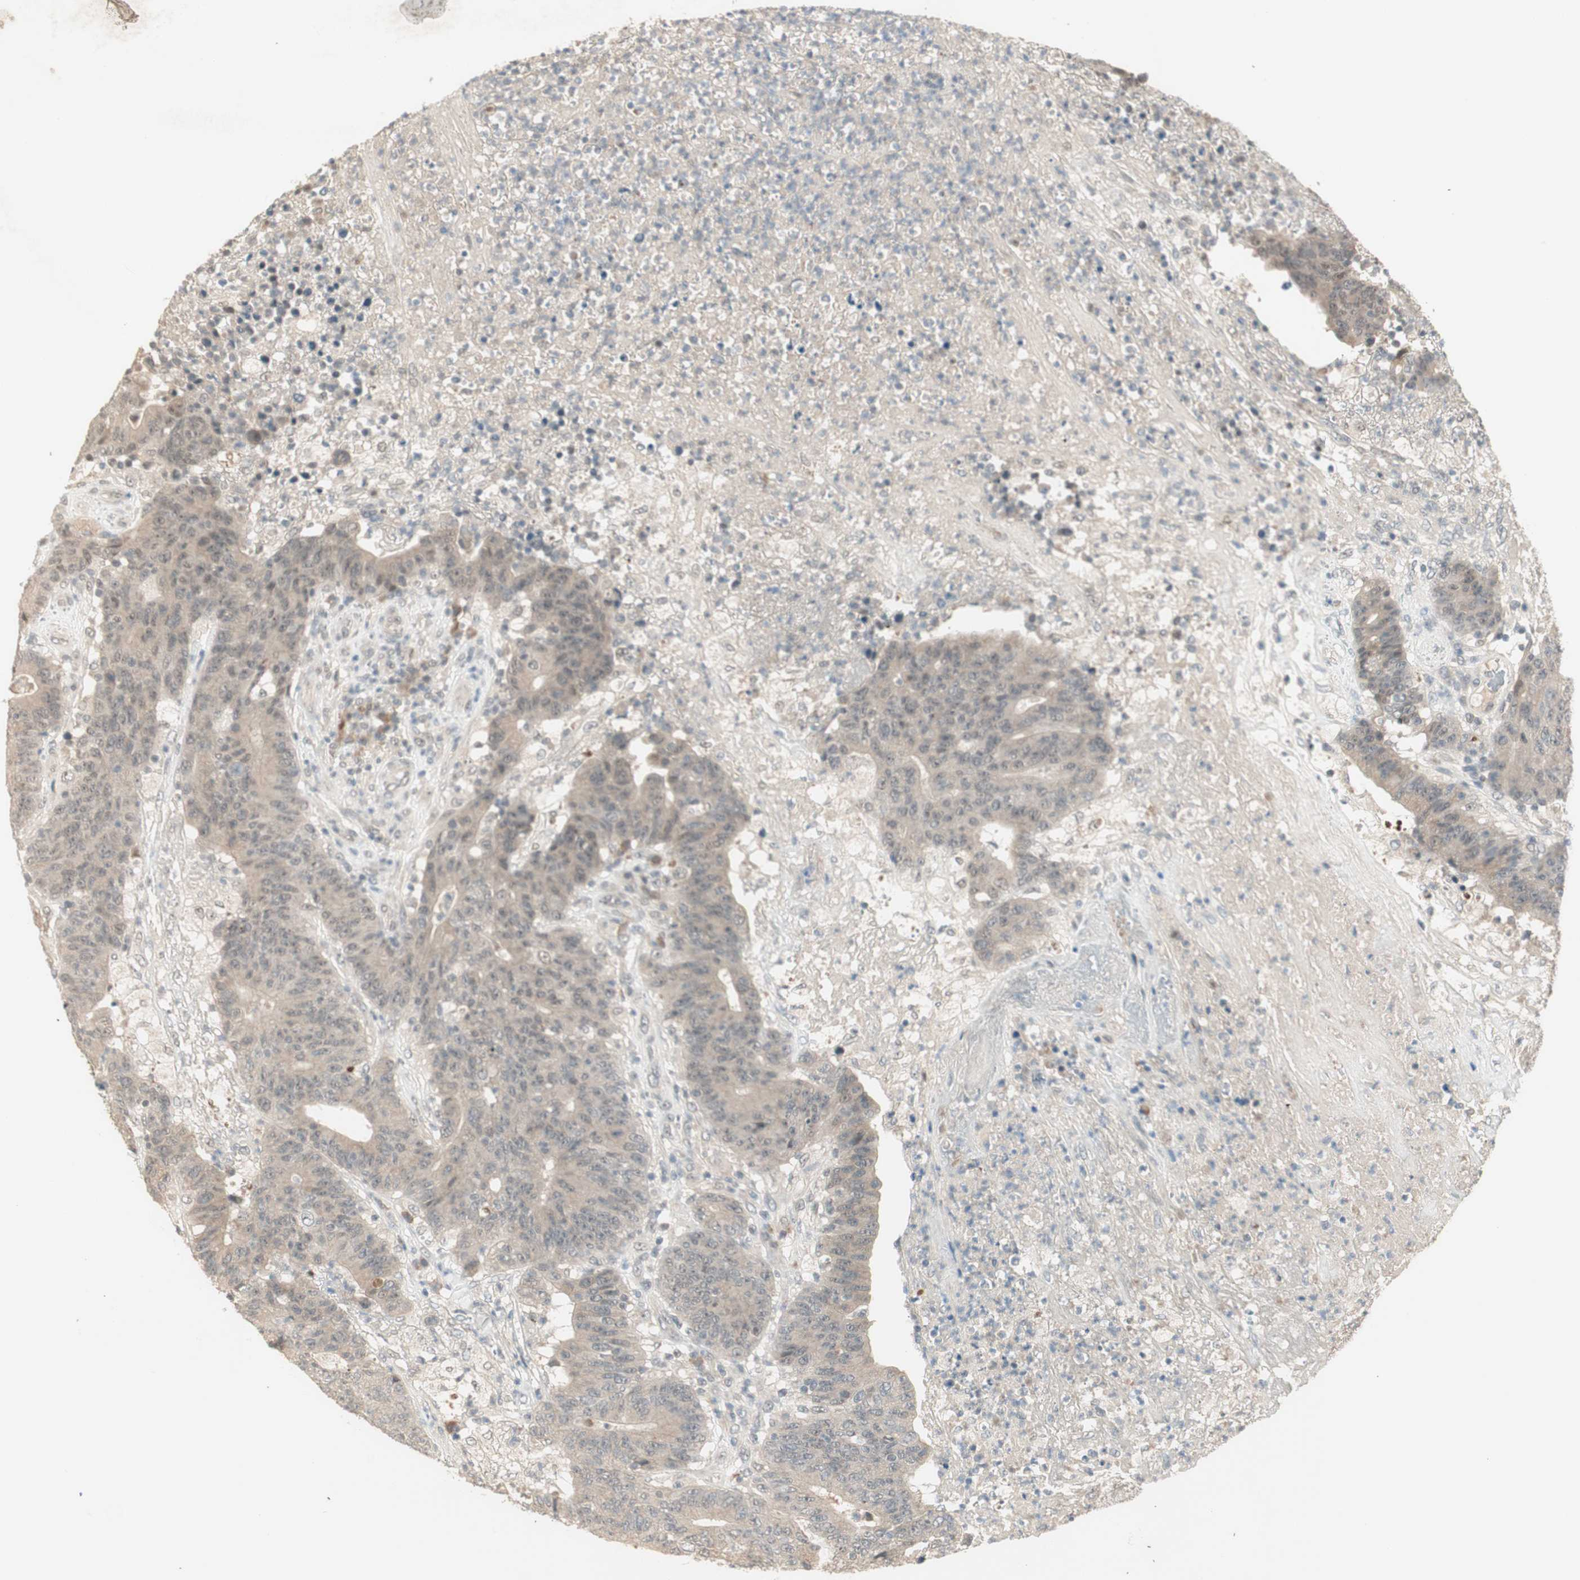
{"staining": {"intensity": "weak", "quantity": "25%-75%", "location": "cytoplasmic/membranous"}, "tissue": "colorectal cancer", "cell_type": "Tumor cells", "image_type": "cancer", "snomed": [{"axis": "morphology", "description": "Normal tissue, NOS"}, {"axis": "morphology", "description": "Adenocarcinoma, NOS"}, {"axis": "topography", "description": "Colon"}], "caption": "High-magnification brightfield microscopy of colorectal cancer (adenocarcinoma) stained with DAB (brown) and counterstained with hematoxylin (blue). tumor cells exhibit weak cytoplasmic/membranous expression is seen in approximately25%-75% of cells.", "gene": "RNGTT", "patient": {"sex": "female", "age": 75}}